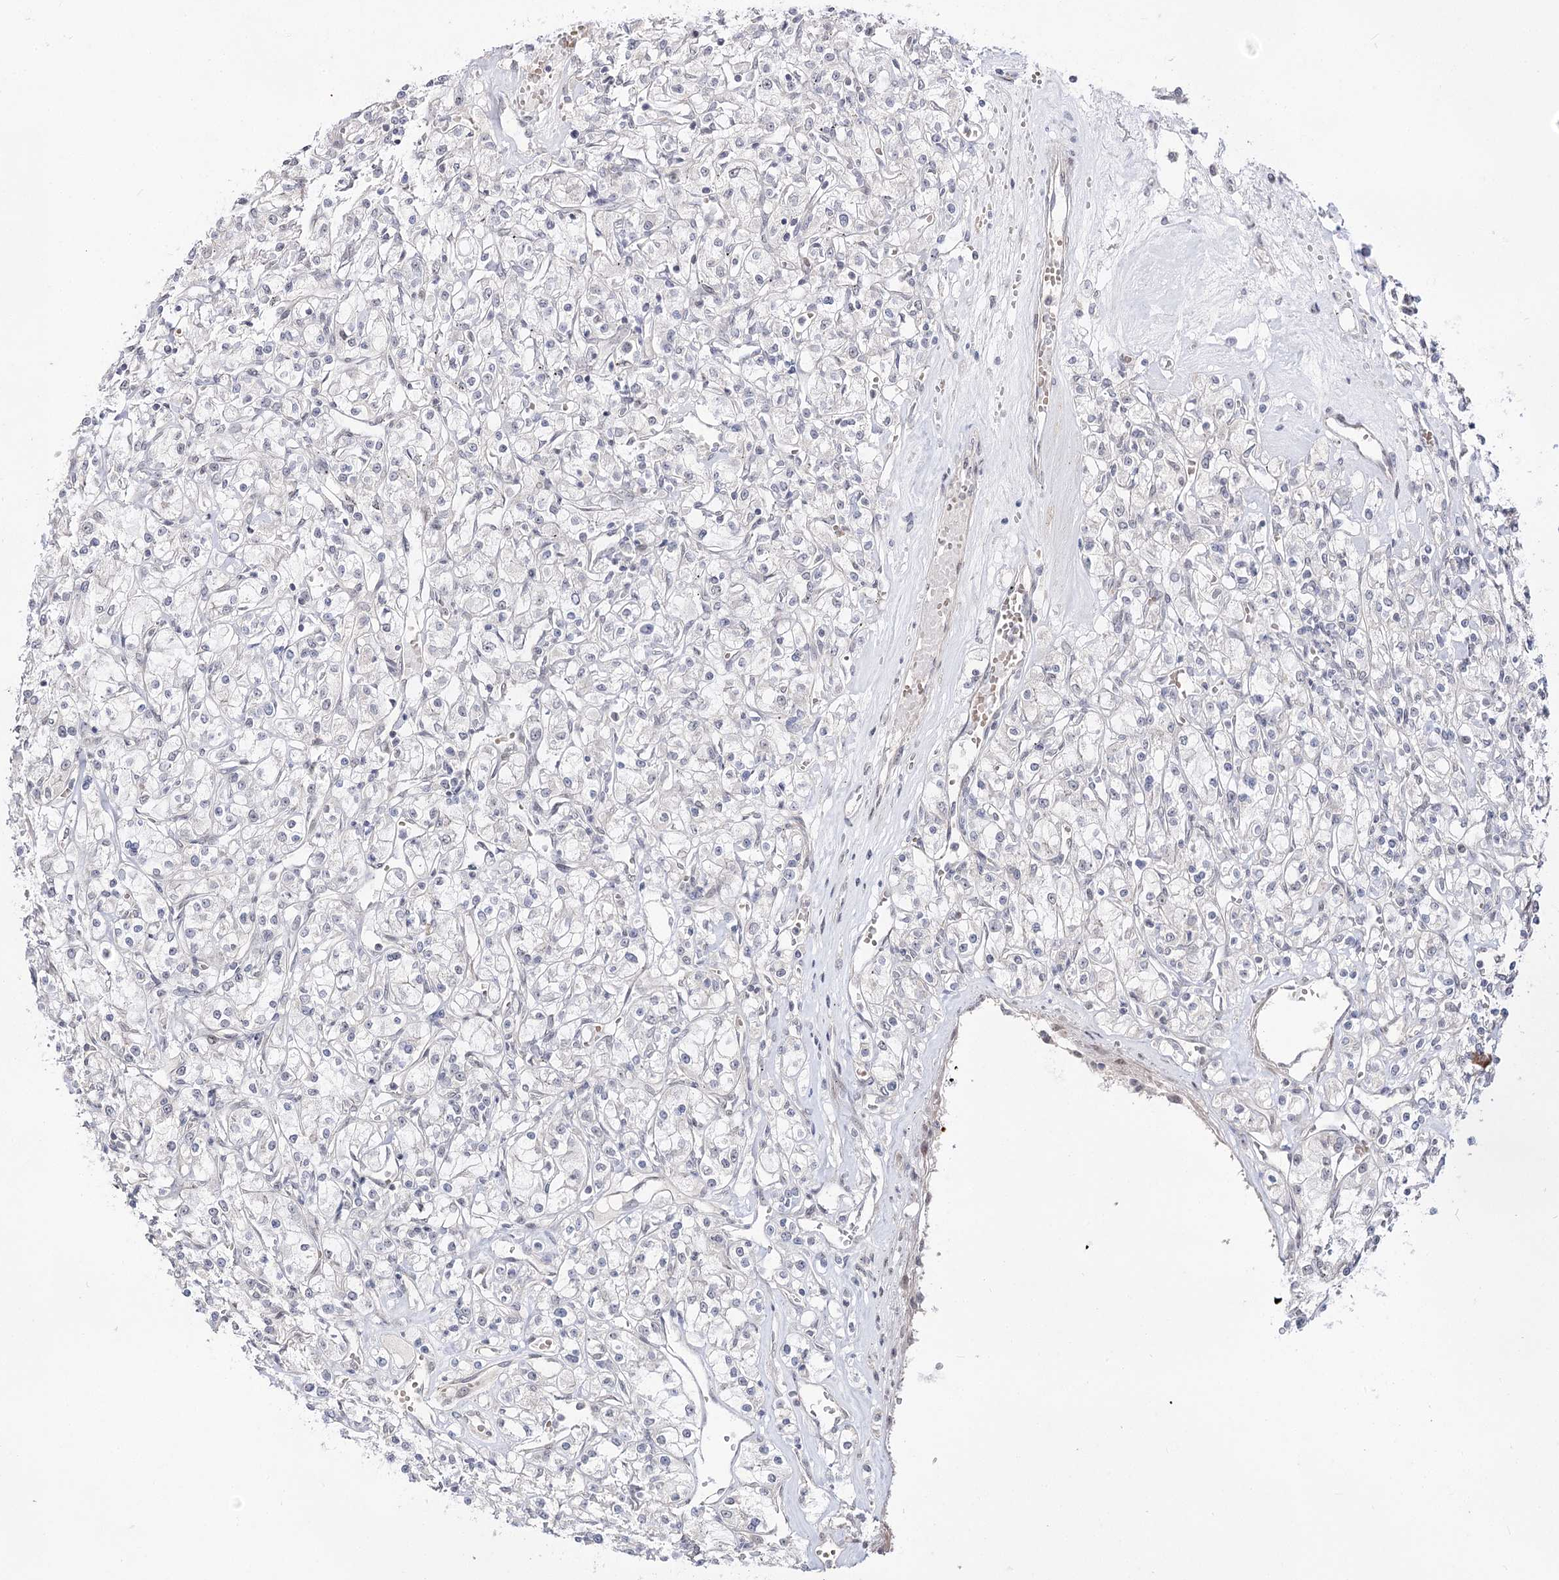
{"staining": {"intensity": "negative", "quantity": "none", "location": "none"}, "tissue": "renal cancer", "cell_type": "Tumor cells", "image_type": "cancer", "snomed": [{"axis": "morphology", "description": "Adenocarcinoma, NOS"}, {"axis": "topography", "description": "Kidney"}], "caption": "High magnification brightfield microscopy of renal adenocarcinoma stained with DAB (brown) and counterstained with hematoxylin (blue): tumor cells show no significant expression. (DAB (3,3'-diaminobenzidine) immunohistochemistry with hematoxylin counter stain).", "gene": "RRP9", "patient": {"sex": "female", "age": 59}}